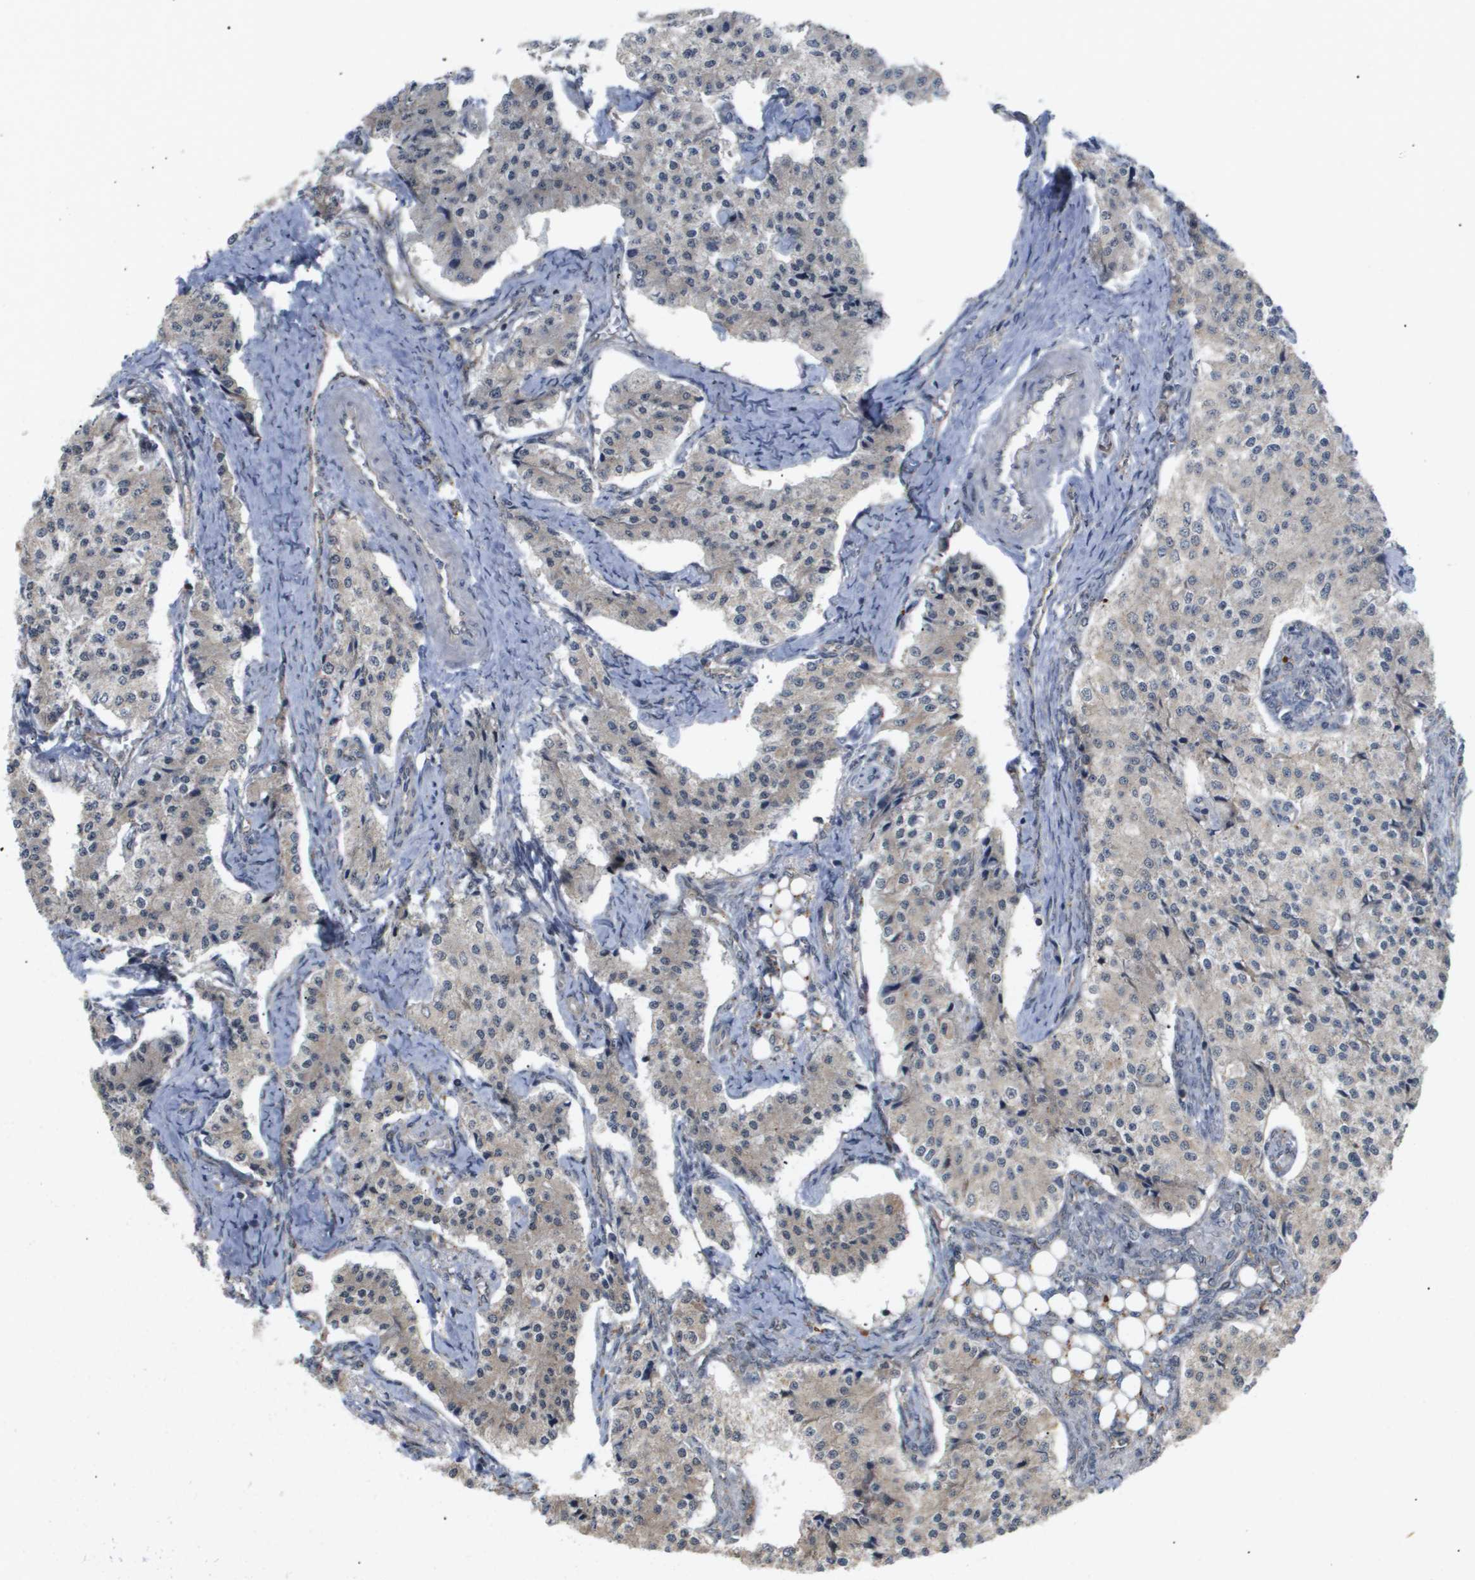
{"staining": {"intensity": "weak", "quantity": ">75%", "location": "cytoplasmic/membranous"}, "tissue": "carcinoid", "cell_type": "Tumor cells", "image_type": "cancer", "snomed": [{"axis": "morphology", "description": "Carcinoid, malignant, NOS"}, {"axis": "topography", "description": "Colon"}], "caption": "Immunohistochemistry (IHC) of human malignant carcinoid shows low levels of weak cytoplasmic/membranous positivity in approximately >75% of tumor cells. Nuclei are stained in blue.", "gene": "PDGFB", "patient": {"sex": "female", "age": 52}}